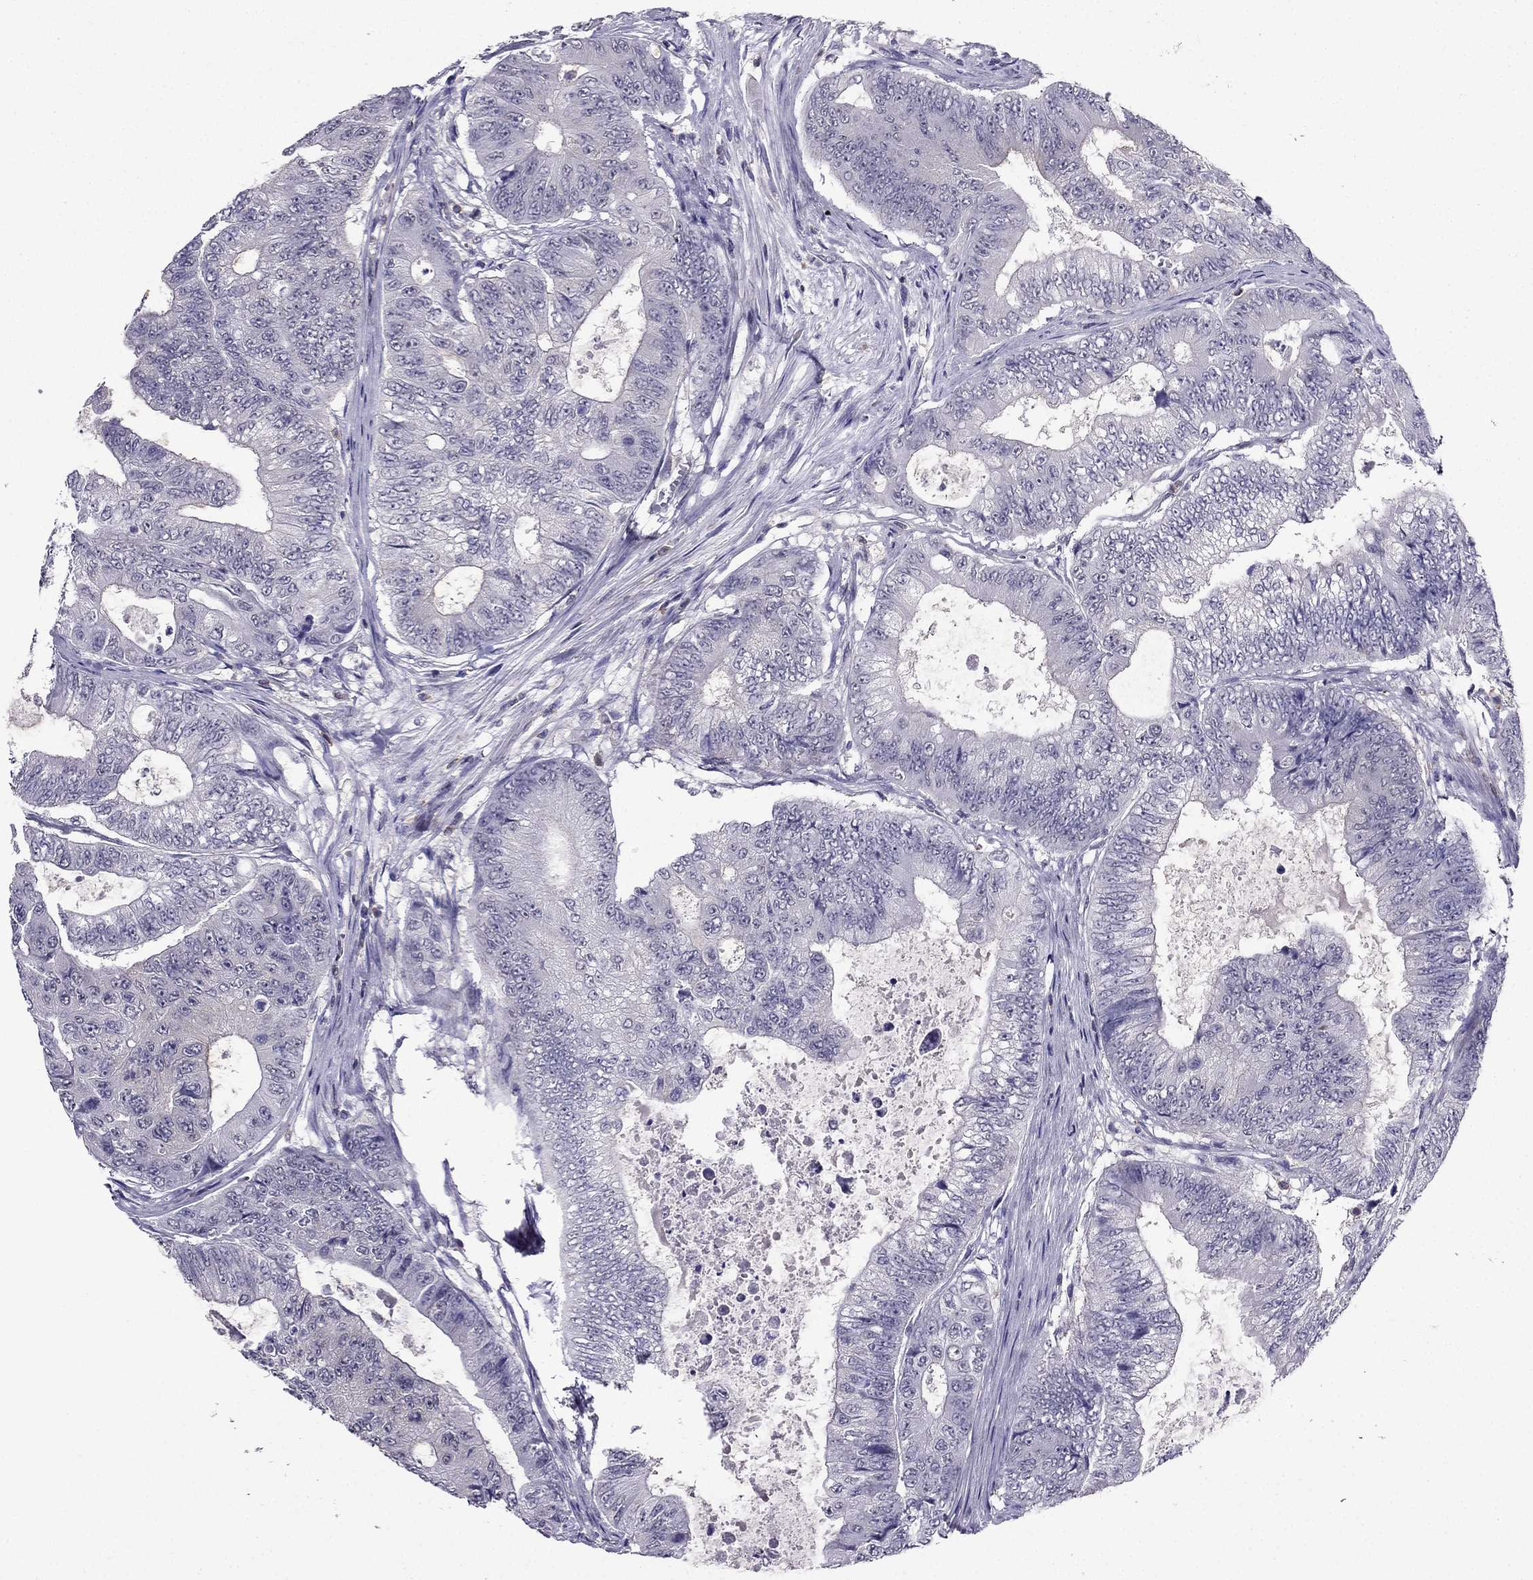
{"staining": {"intensity": "negative", "quantity": "none", "location": "none"}, "tissue": "colorectal cancer", "cell_type": "Tumor cells", "image_type": "cancer", "snomed": [{"axis": "morphology", "description": "Adenocarcinoma, NOS"}, {"axis": "topography", "description": "Colon"}], "caption": "The image displays no significant positivity in tumor cells of adenocarcinoma (colorectal).", "gene": "AAK1", "patient": {"sex": "female", "age": 48}}